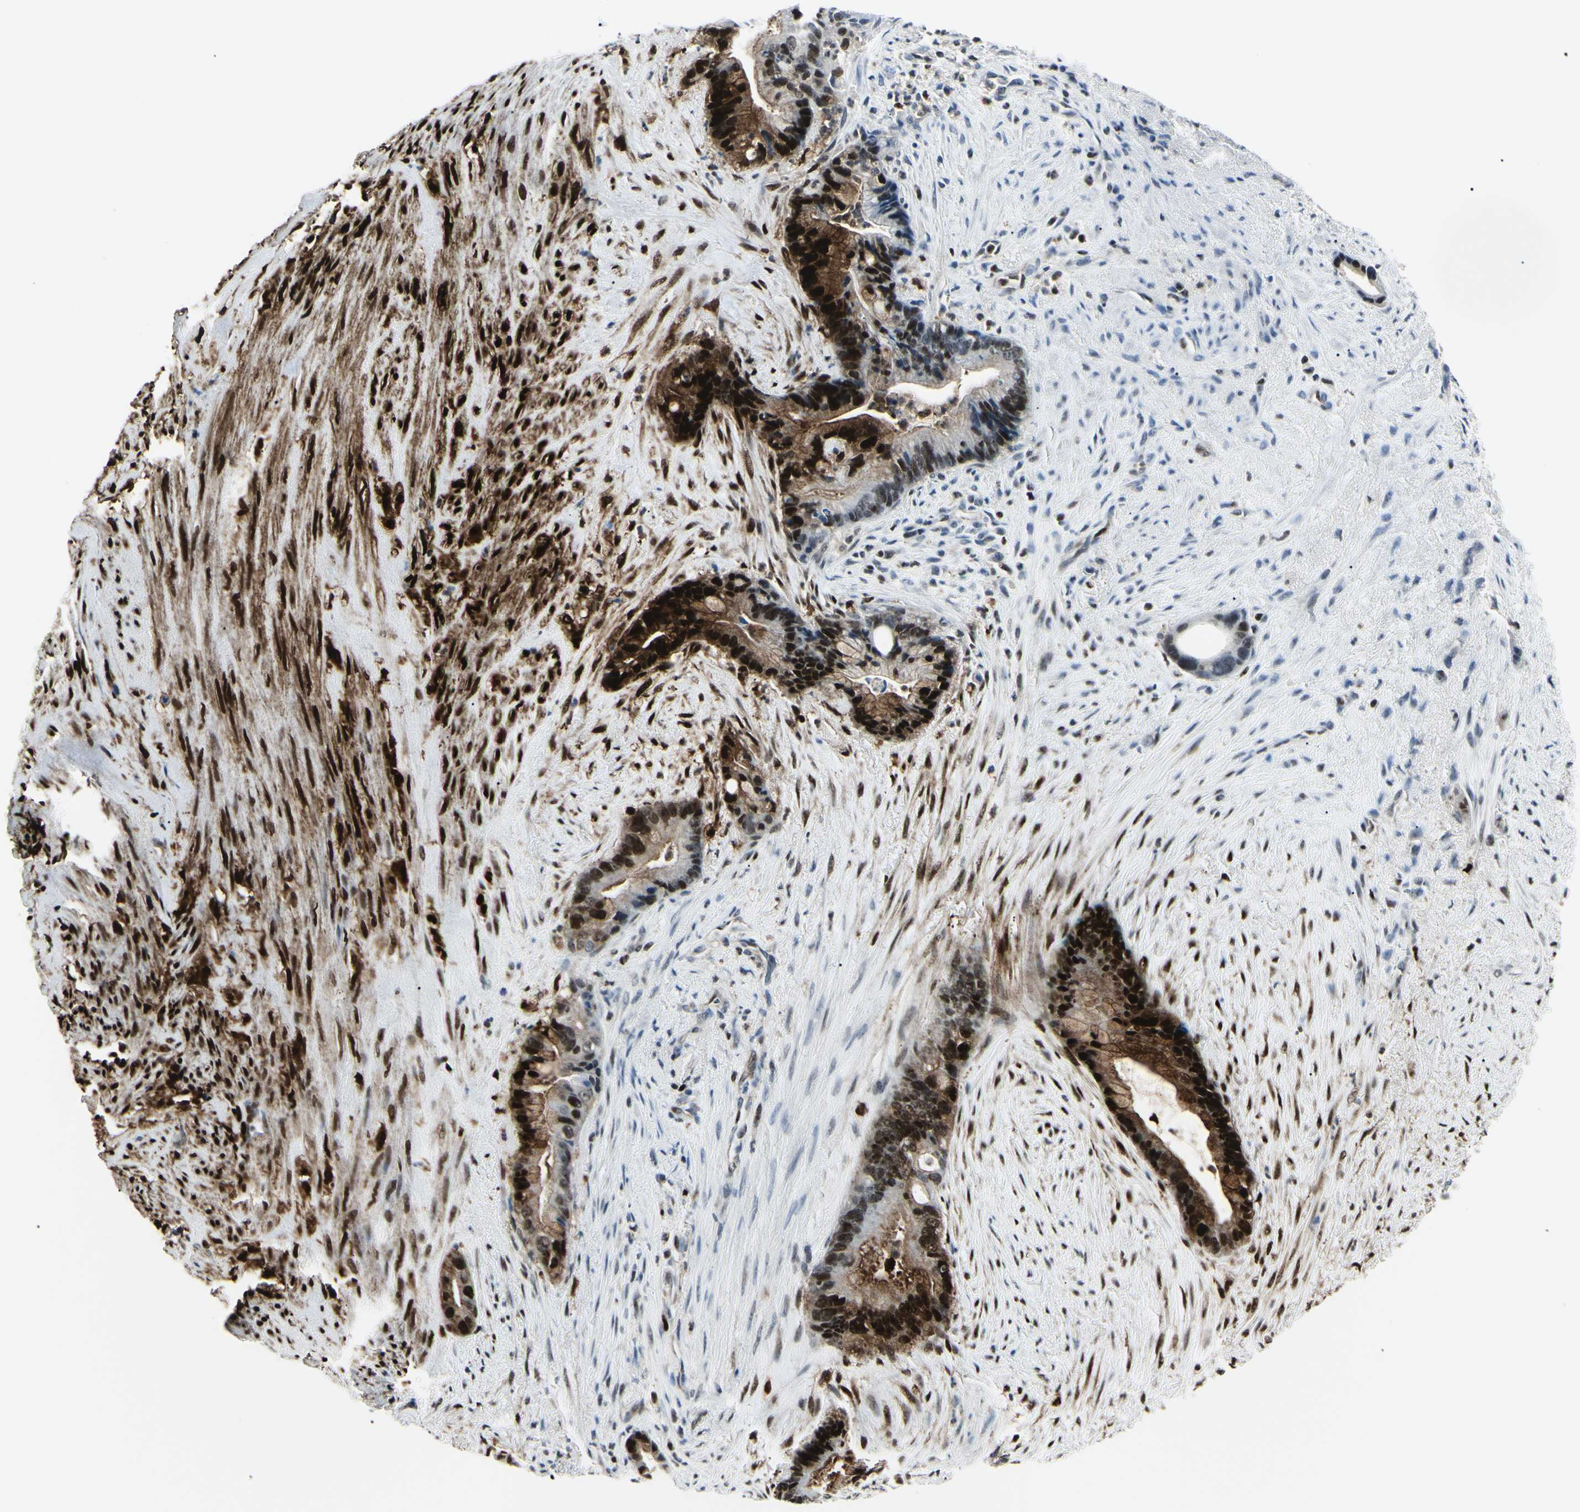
{"staining": {"intensity": "strong", "quantity": ">75%", "location": "cytoplasmic/membranous,nuclear"}, "tissue": "liver cancer", "cell_type": "Tumor cells", "image_type": "cancer", "snomed": [{"axis": "morphology", "description": "Cholangiocarcinoma"}, {"axis": "topography", "description": "Liver"}], "caption": "High-magnification brightfield microscopy of liver cancer stained with DAB (brown) and counterstained with hematoxylin (blue). tumor cells exhibit strong cytoplasmic/membranous and nuclear expression is appreciated in about>75% of cells.", "gene": "PGK1", "patient": {"sex": "female", "age": 55}}